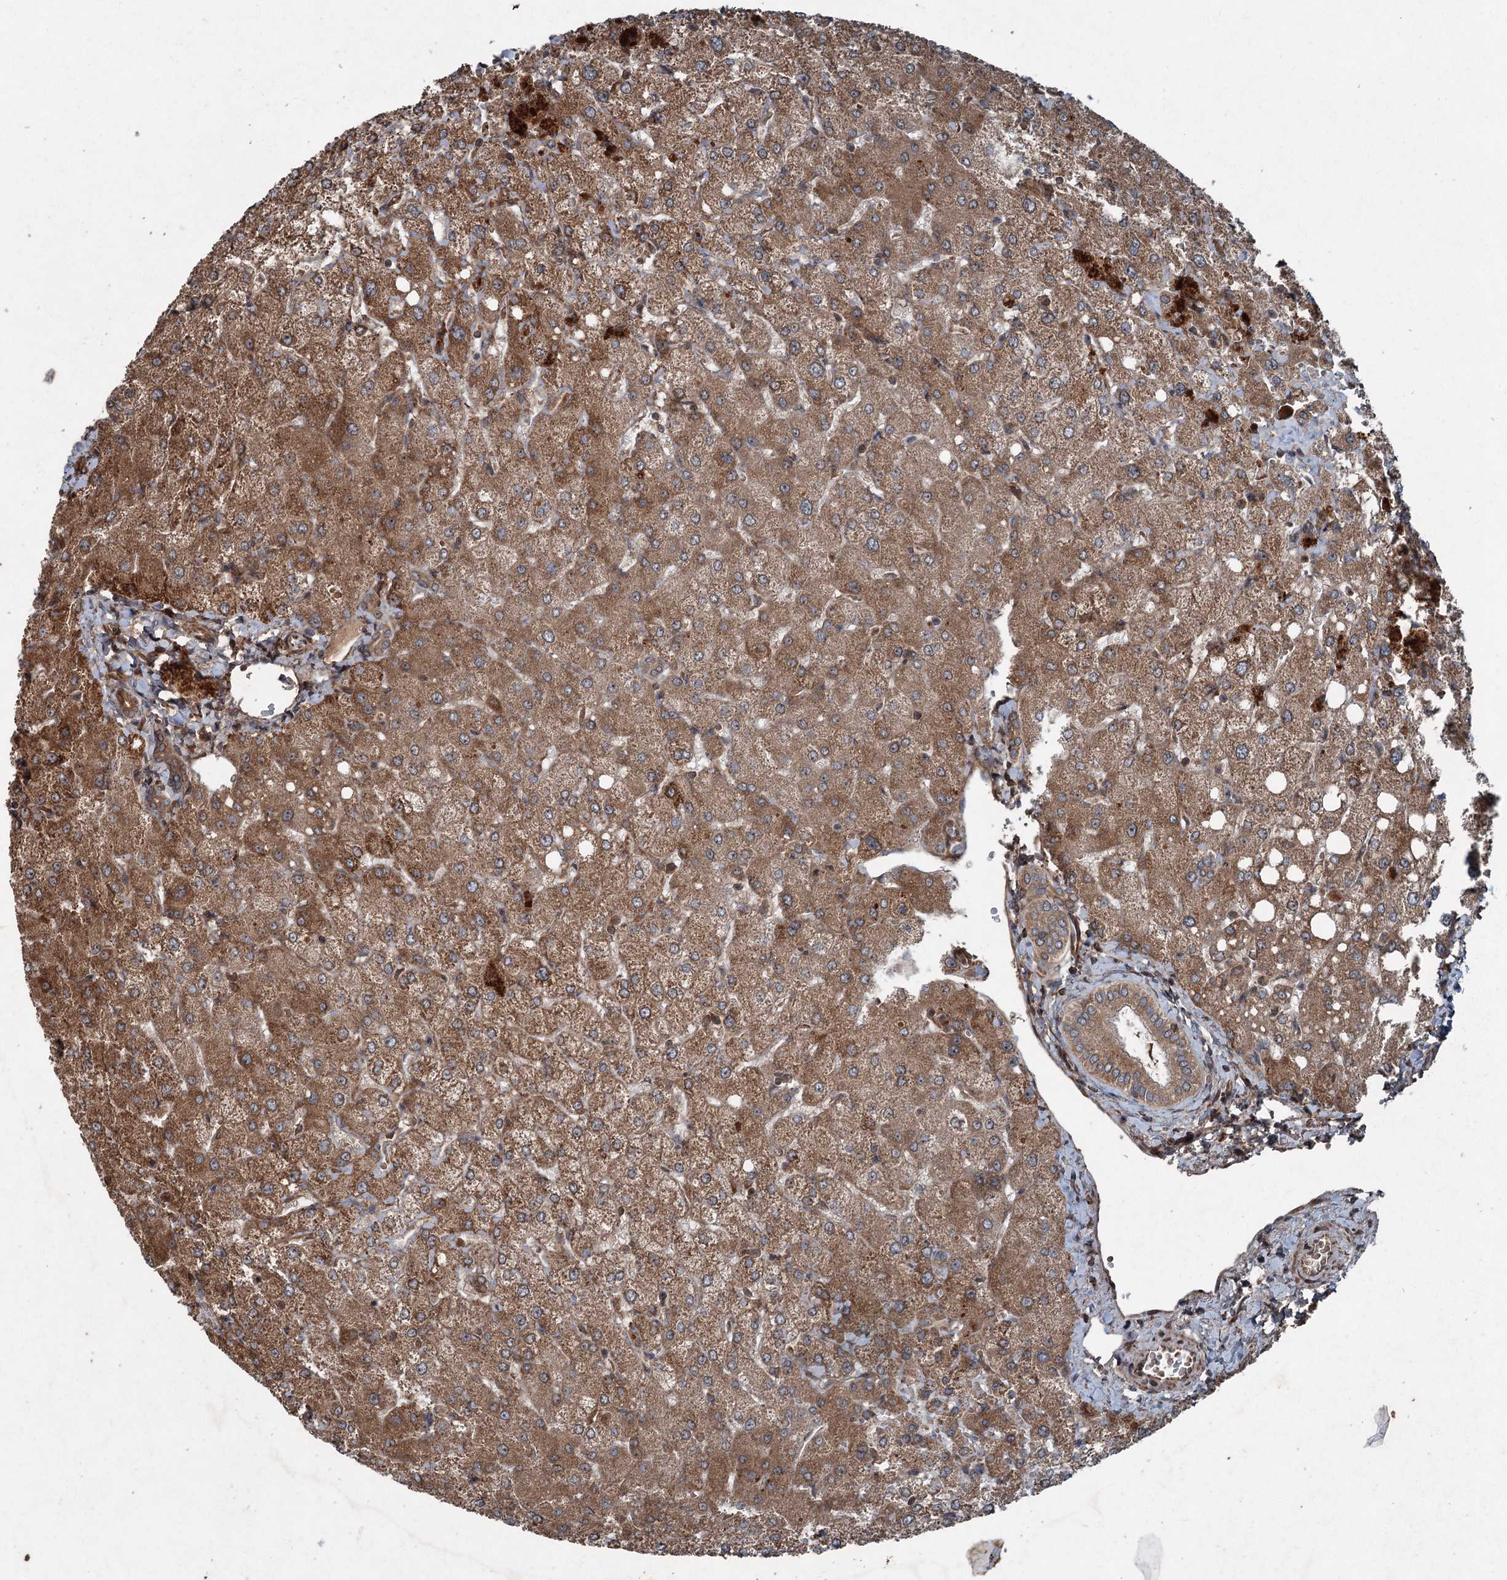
{"staining": {"intensity": "moderate", "quantity": ">75%", "location": "cytoplasmic/membranous"}, "tissue": "liver", "cell_type": "Cholangiocytes", "image_type": "normal", "snomed": [{"axis": "morphology", "description": "Normal tissue, NOS"}, {"axis": "topography", "description": "Liver"}], "caption": "Moderate cytoplasmic/membranous protein expression is seen in about >75% of cholangiocytes in liver. Immunohistochemistry stains the protein in brown and the nuclei are stained blue.", "gene": "ALAS1", "patient": {"sex": "female", "age": 54}}